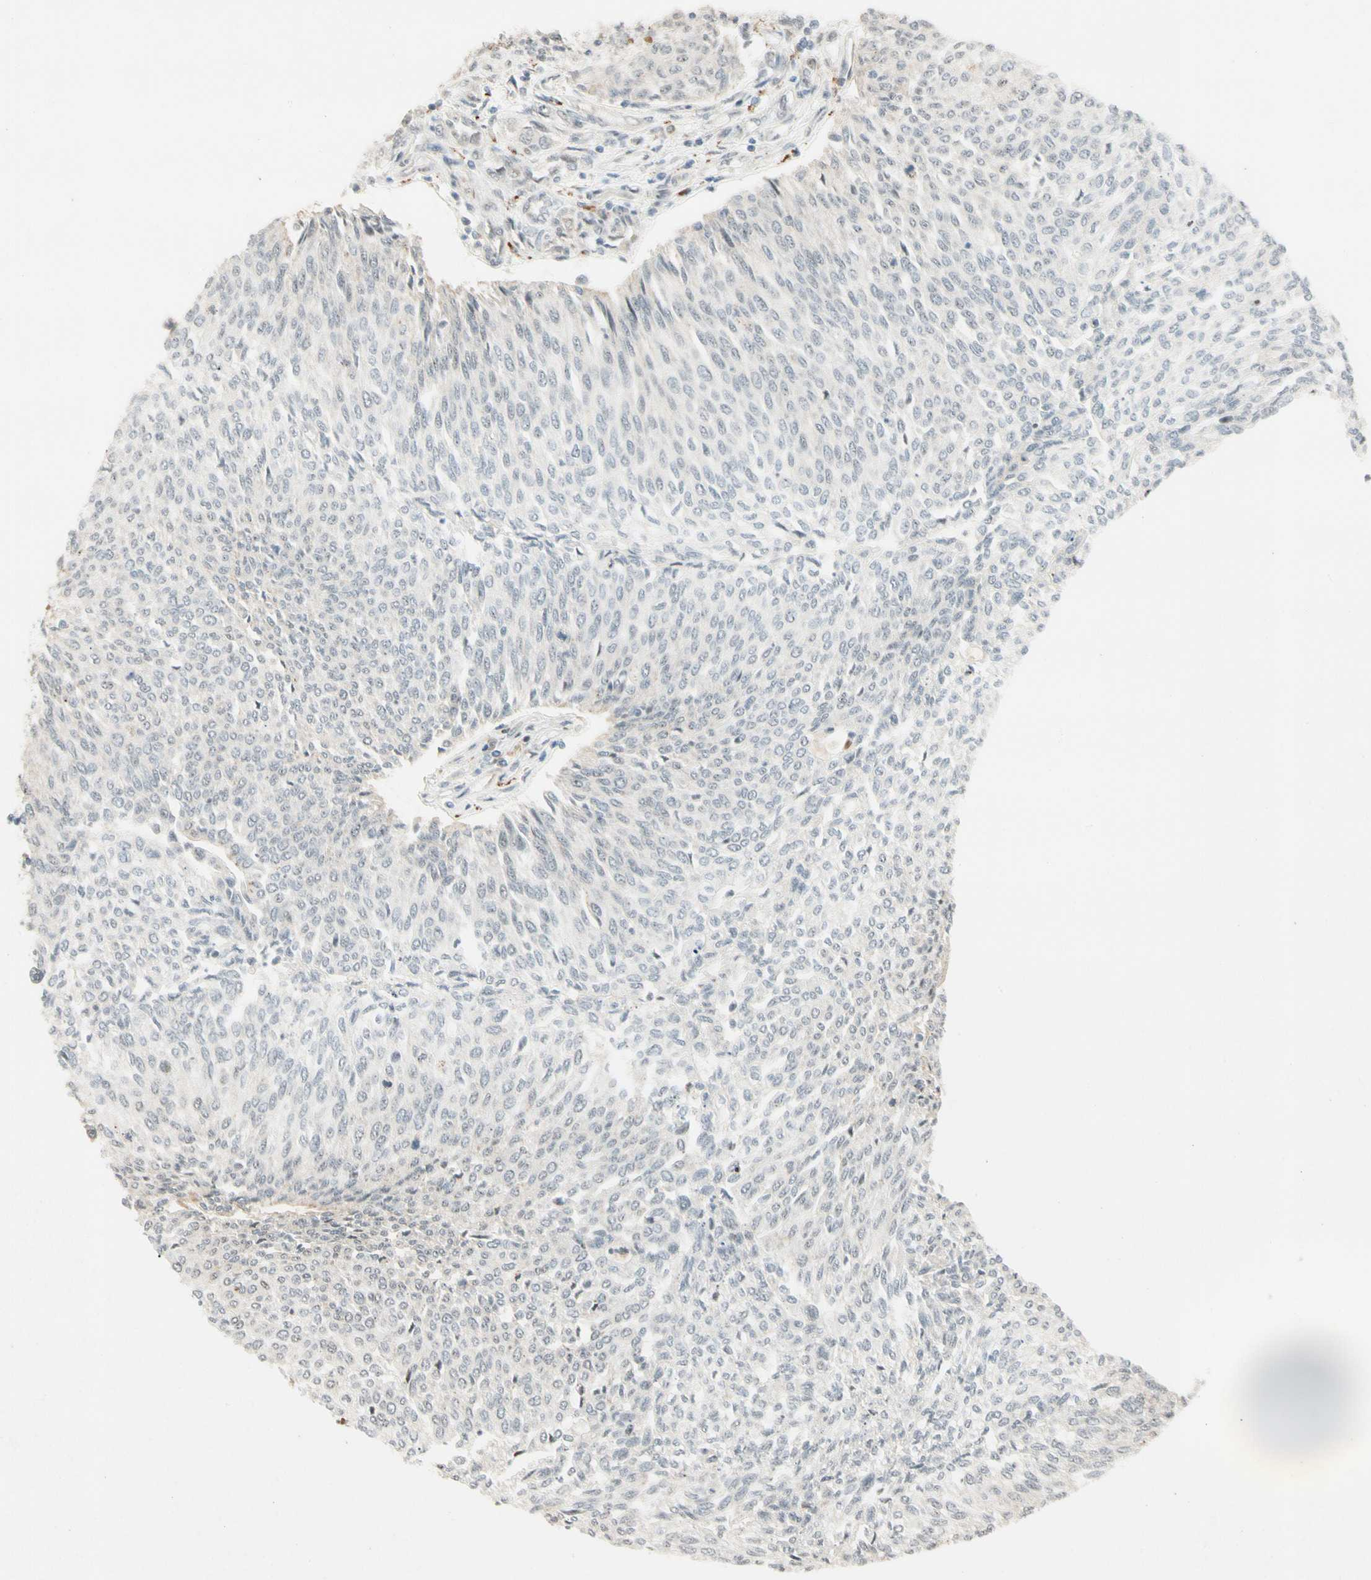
{"staining": {"intensity": "negative", "quantity": "none", "location": "none"}, "tissue": "urothelial cancer", "cell_type": "Tumor cells", "image_type": "cancer", "snomed": [{"axis": "morphology", "description": "Urothelial carcinoma, Low grade"}, {"axis": "topography", "description": "Urinary bladder"}], "caption": "An immunohistochemistry micrograph of urothelial cancer is shown. There is no staining in tumor cells of urothelial cancer.", "gene": "FNDC3B", "patient": {"sex": "female", "age": 79}}